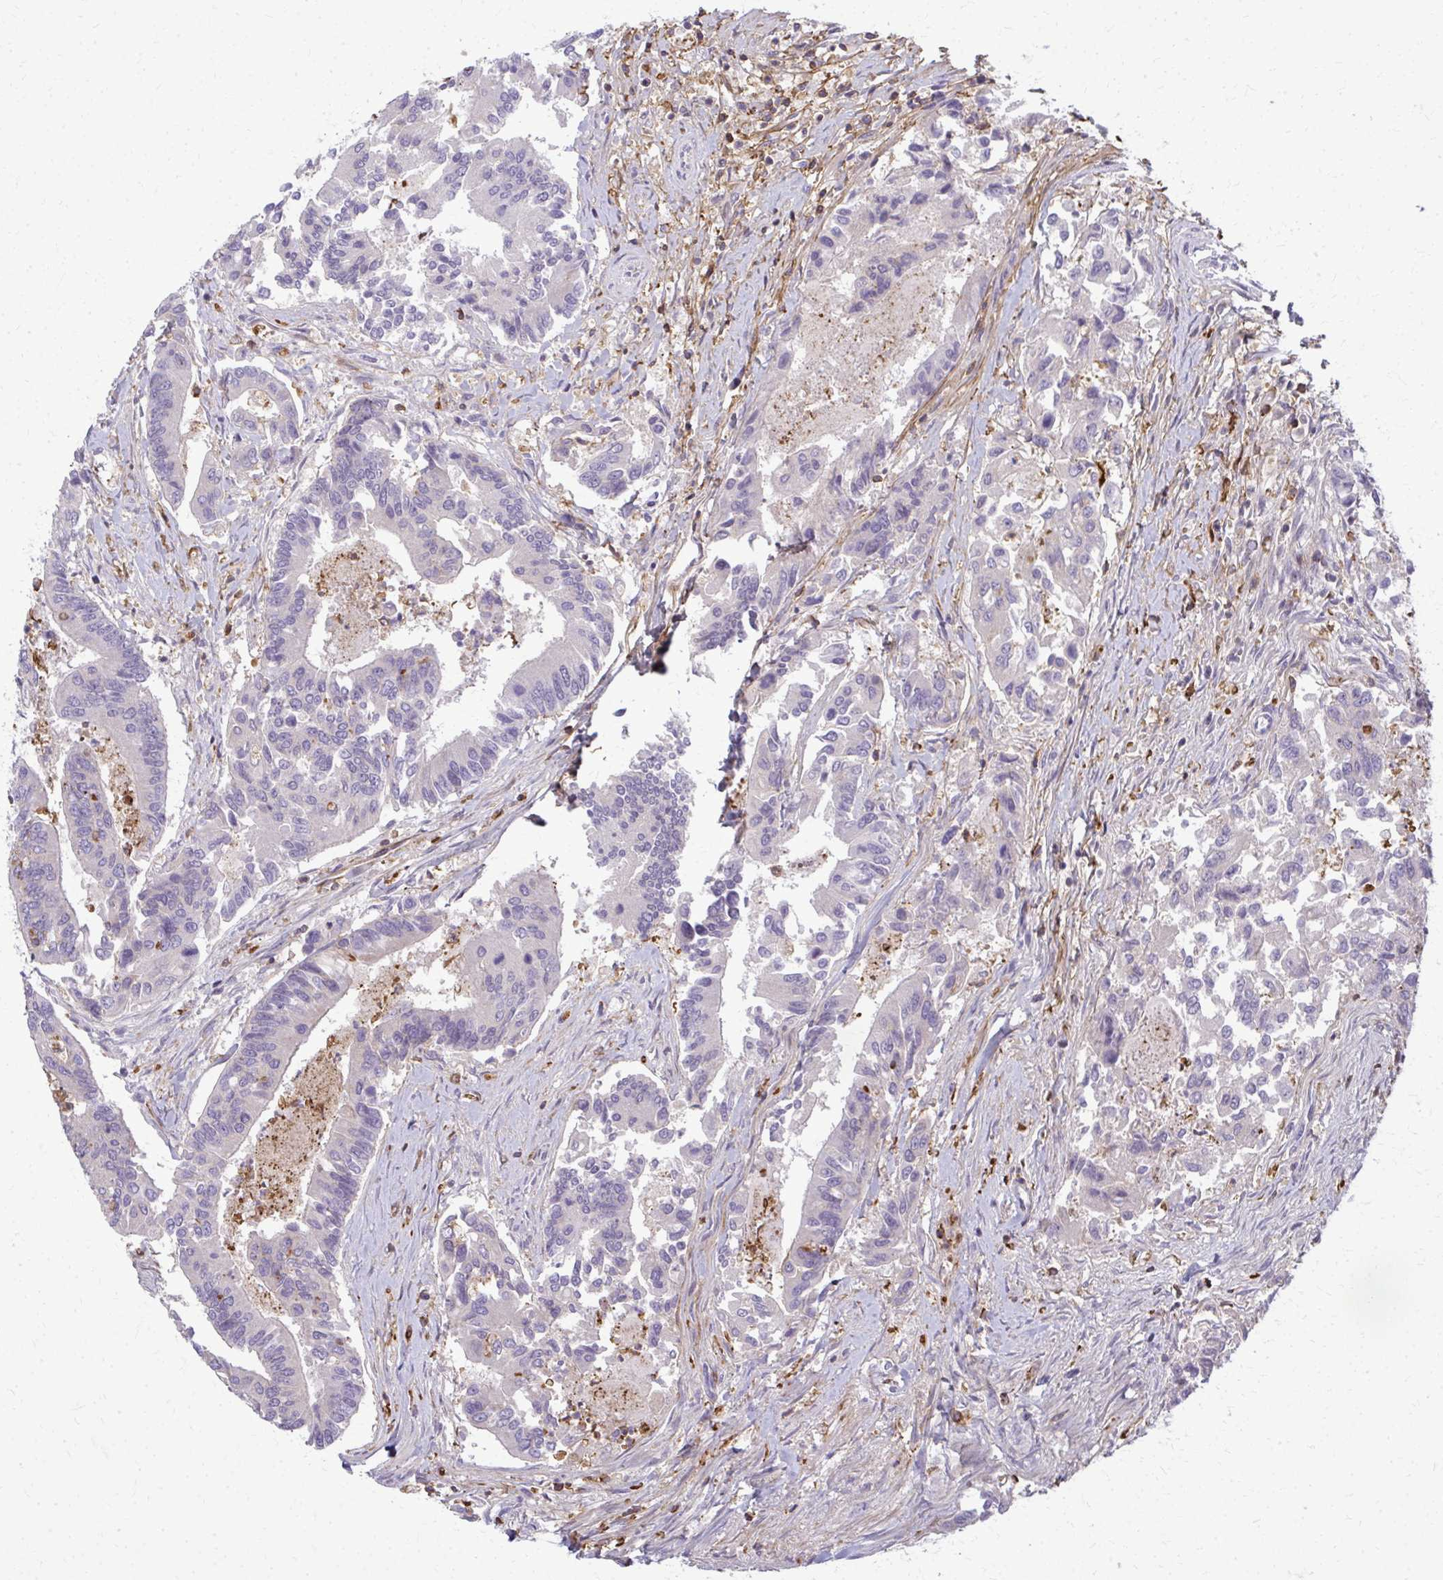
{"staining": {"intensity": "negative", "quantity": "none", "location": "none"}, "tissue": "colorectal cancer", "cell_type": "Tumor cells", "image_type": "cancer", "snomed": [{"axis": "morphology", "description": "Adenocarcinoma, NOS"}, {"axis": "topography", "description": "Colon"}], "caption": "Colorectal cancer stained for a protein using immunohistochemistry (IHC) displays no expression tumor cells.", "gene": "AP5M1", "patient": {"sex": "female", "age": 67}}